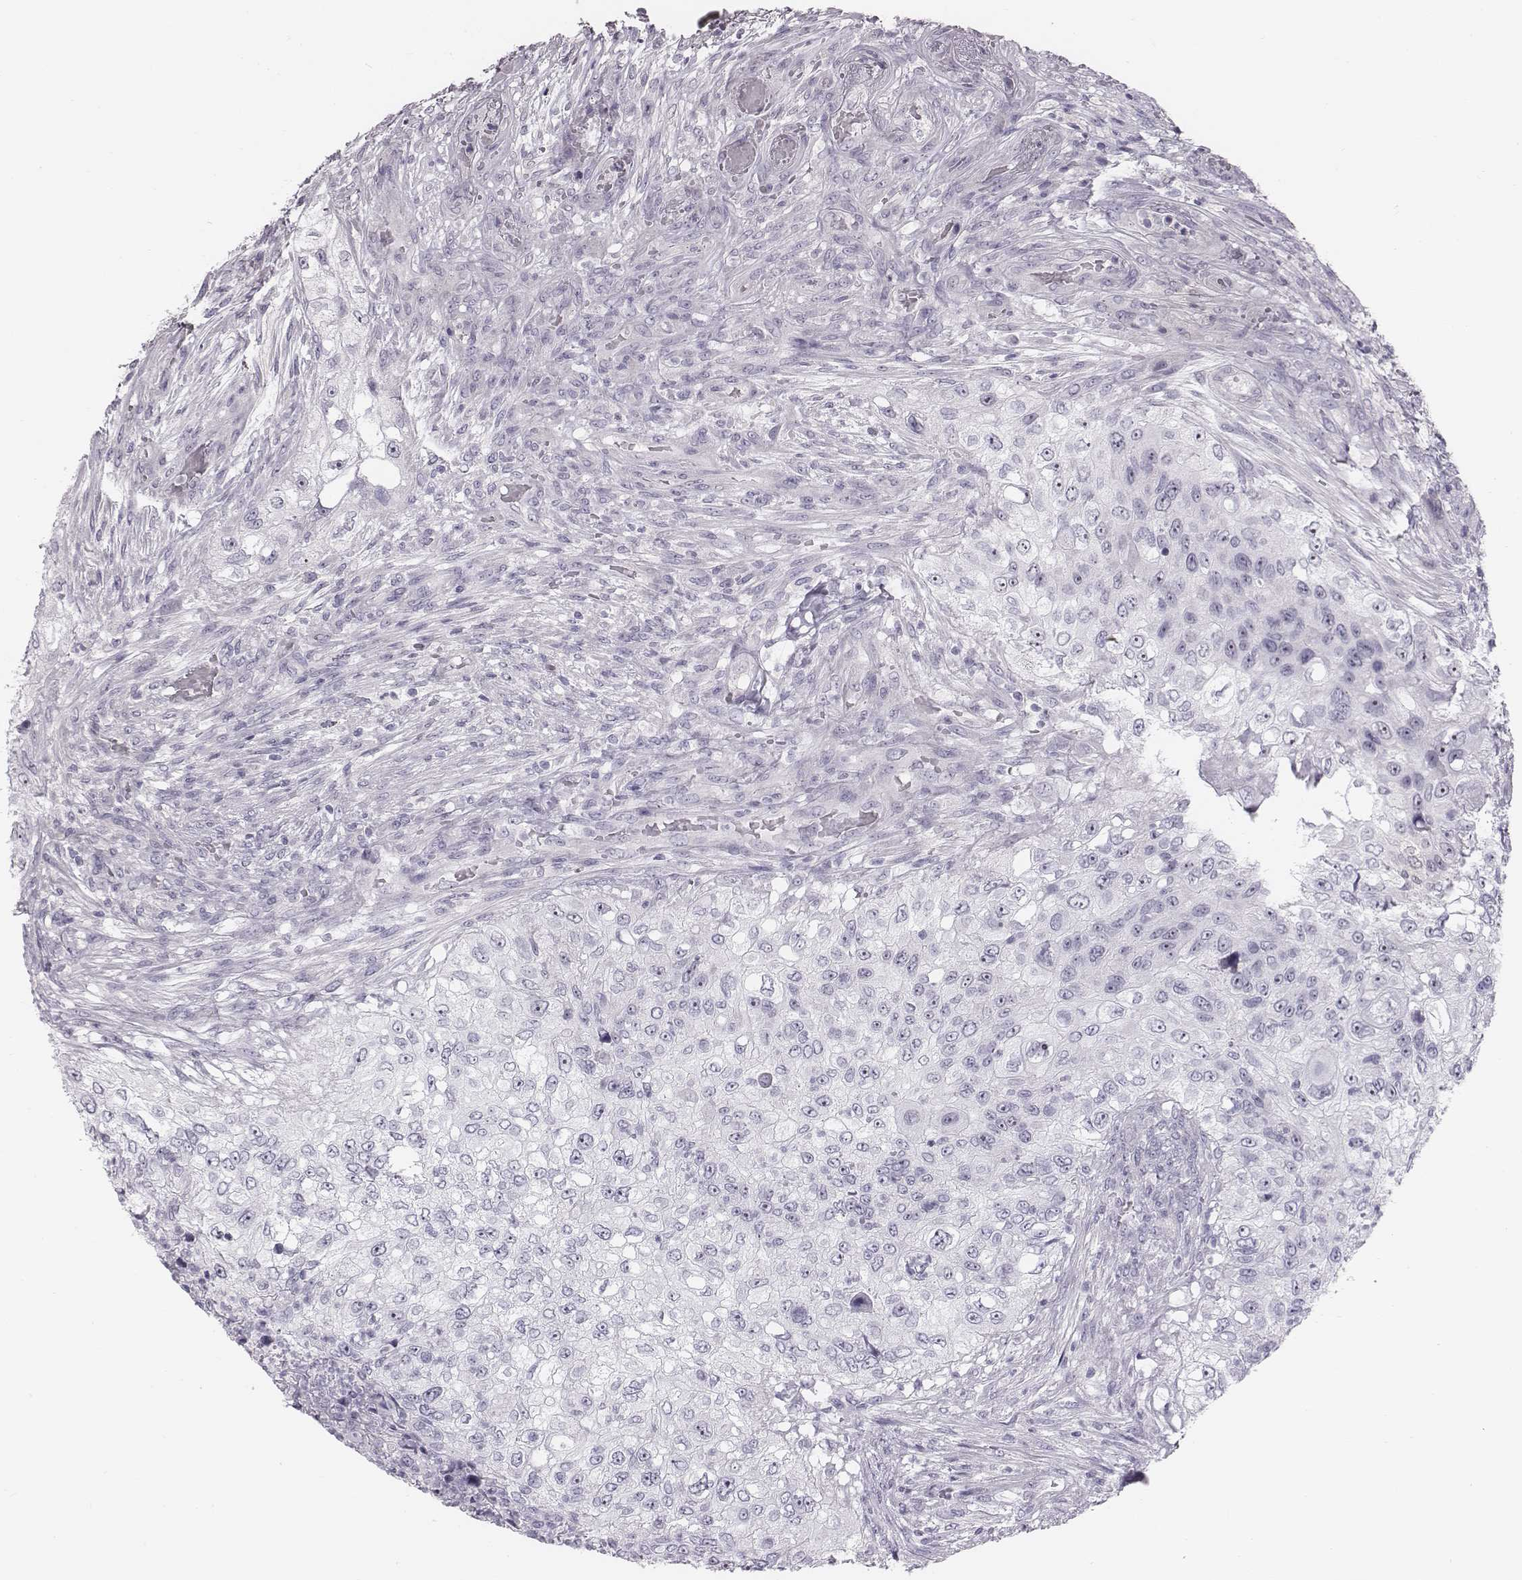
{"staining": {"intensity": "negative", "quantity": "none", "location": "none"}, "tissue": "urothelial cancer", "cell_type": "Tumor cells", "image_type": "cancer", "snomed": [{"axis": "morphology", "description": "Urothelial carcinoma, High grade"}, {"axis": "topography", "description": "Urinary bladder"}], "caption": "An immunohistochemistry photomicrograph of urothelial cancer is shown. There is no staining in tumor cells of urothelial cancer. The staining is performed using DAB (3,3'-diaminobenzidine) brown chromogen with nuclei counter-stained in using hematoxylin.", "gene": "CACNG4", "patient": {"sex": "female", "age": 60}}